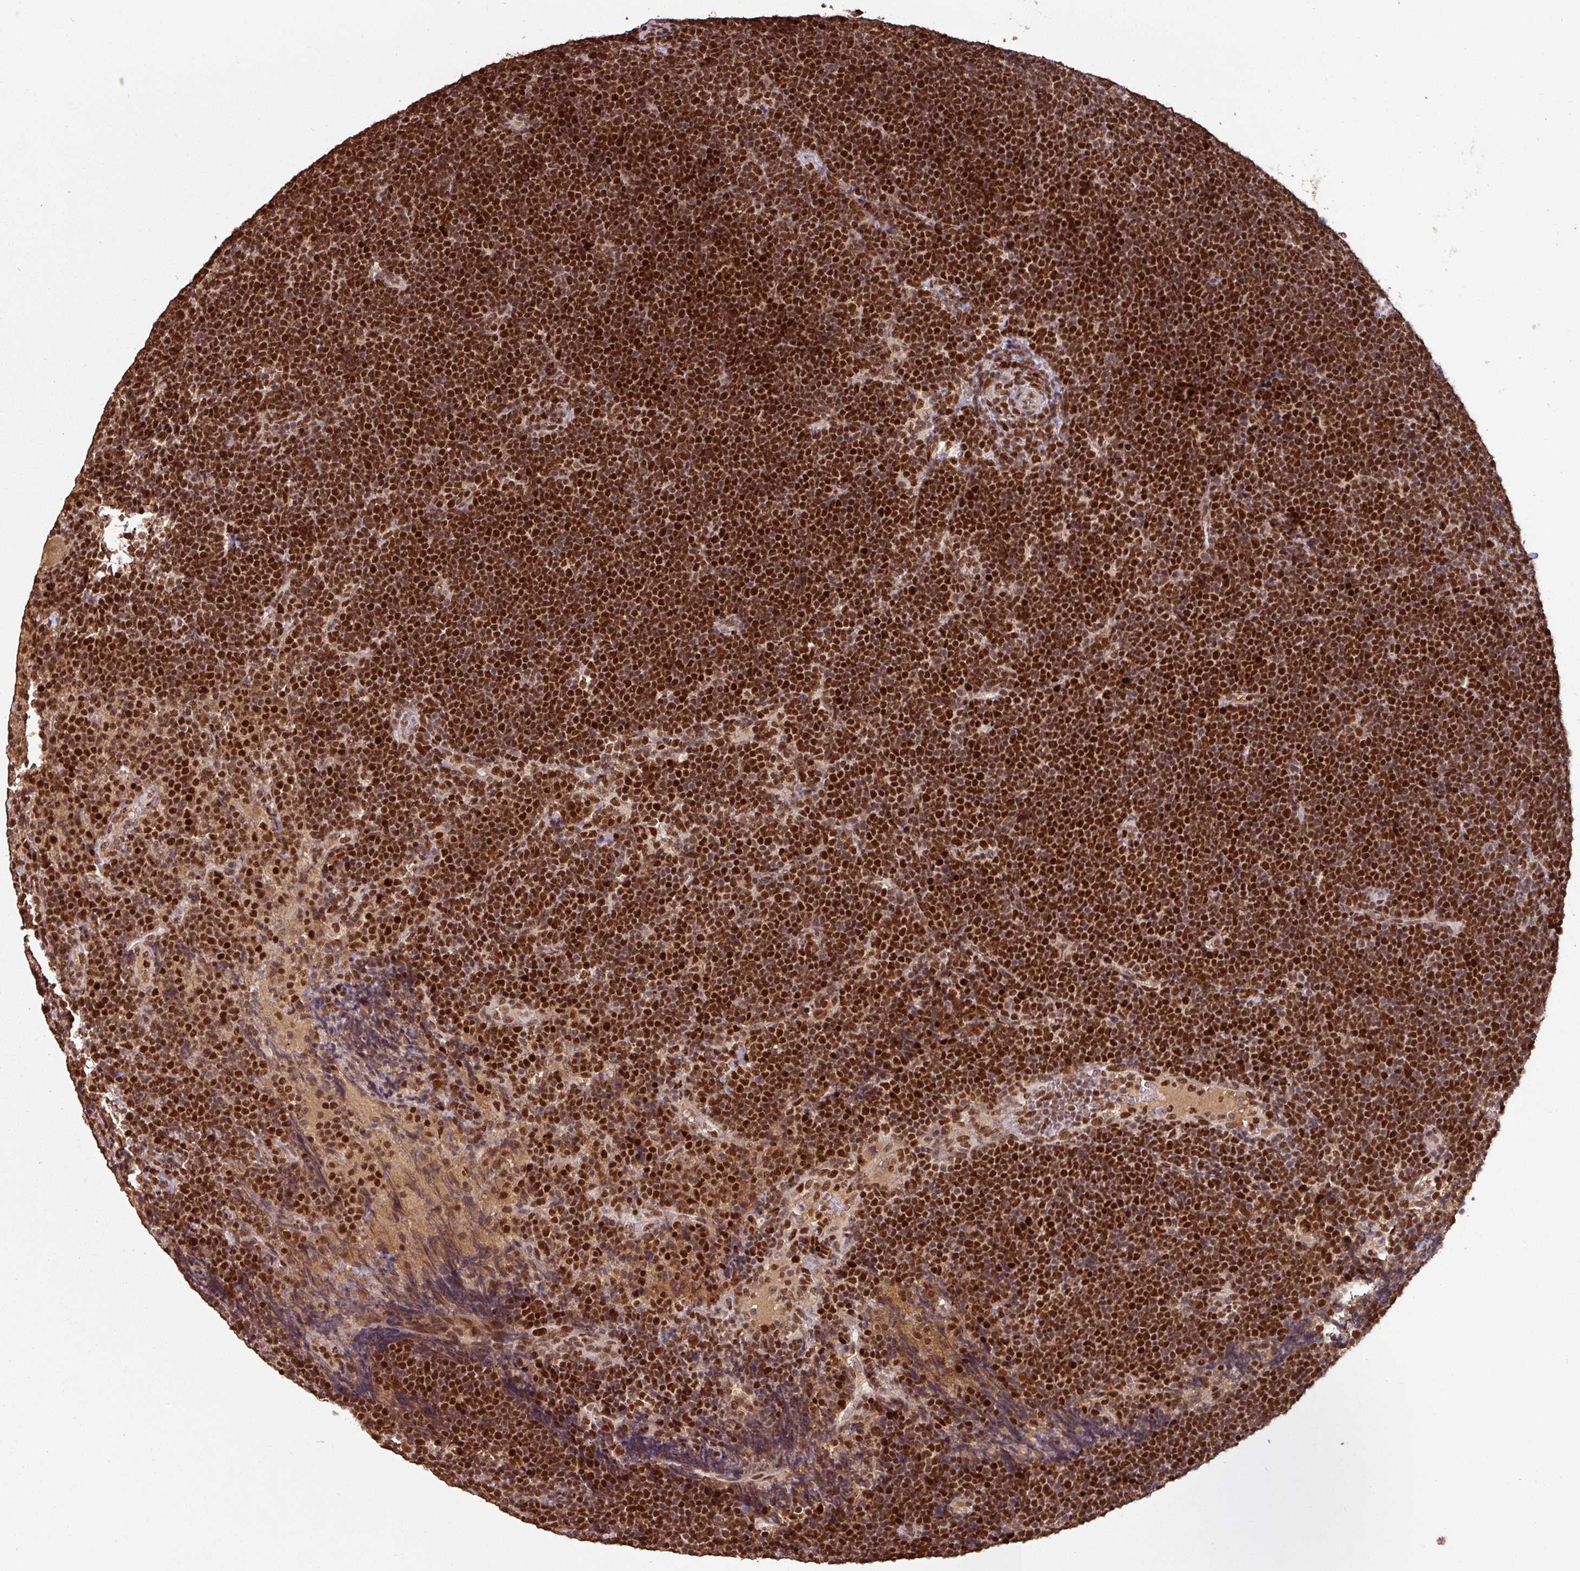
{"staining": {"intensity": "strong", "quantity": ">75%", "location": "nuclear"}, "tissue": "lymphoma", "cell_type": "Tumor cells", "image_type": "cancer", "snomed": [{"axis": "morphology", "description": "Malignant lymphoma, non-Hodgkin's type, High grade"}, {"axis": "topography", "description": "Lymph node"}], "caption": "Immunohistochemistry image of neoplastic tissue: human lymphoma stained using immunohistochemistry (IHC) displays high levels of strong protein expression localized specifically in the nuclear of tumor cells, appearing as a nuclear brown color.", "gene": "POLD1", "patient": {"sex": "male", "age": 13}}